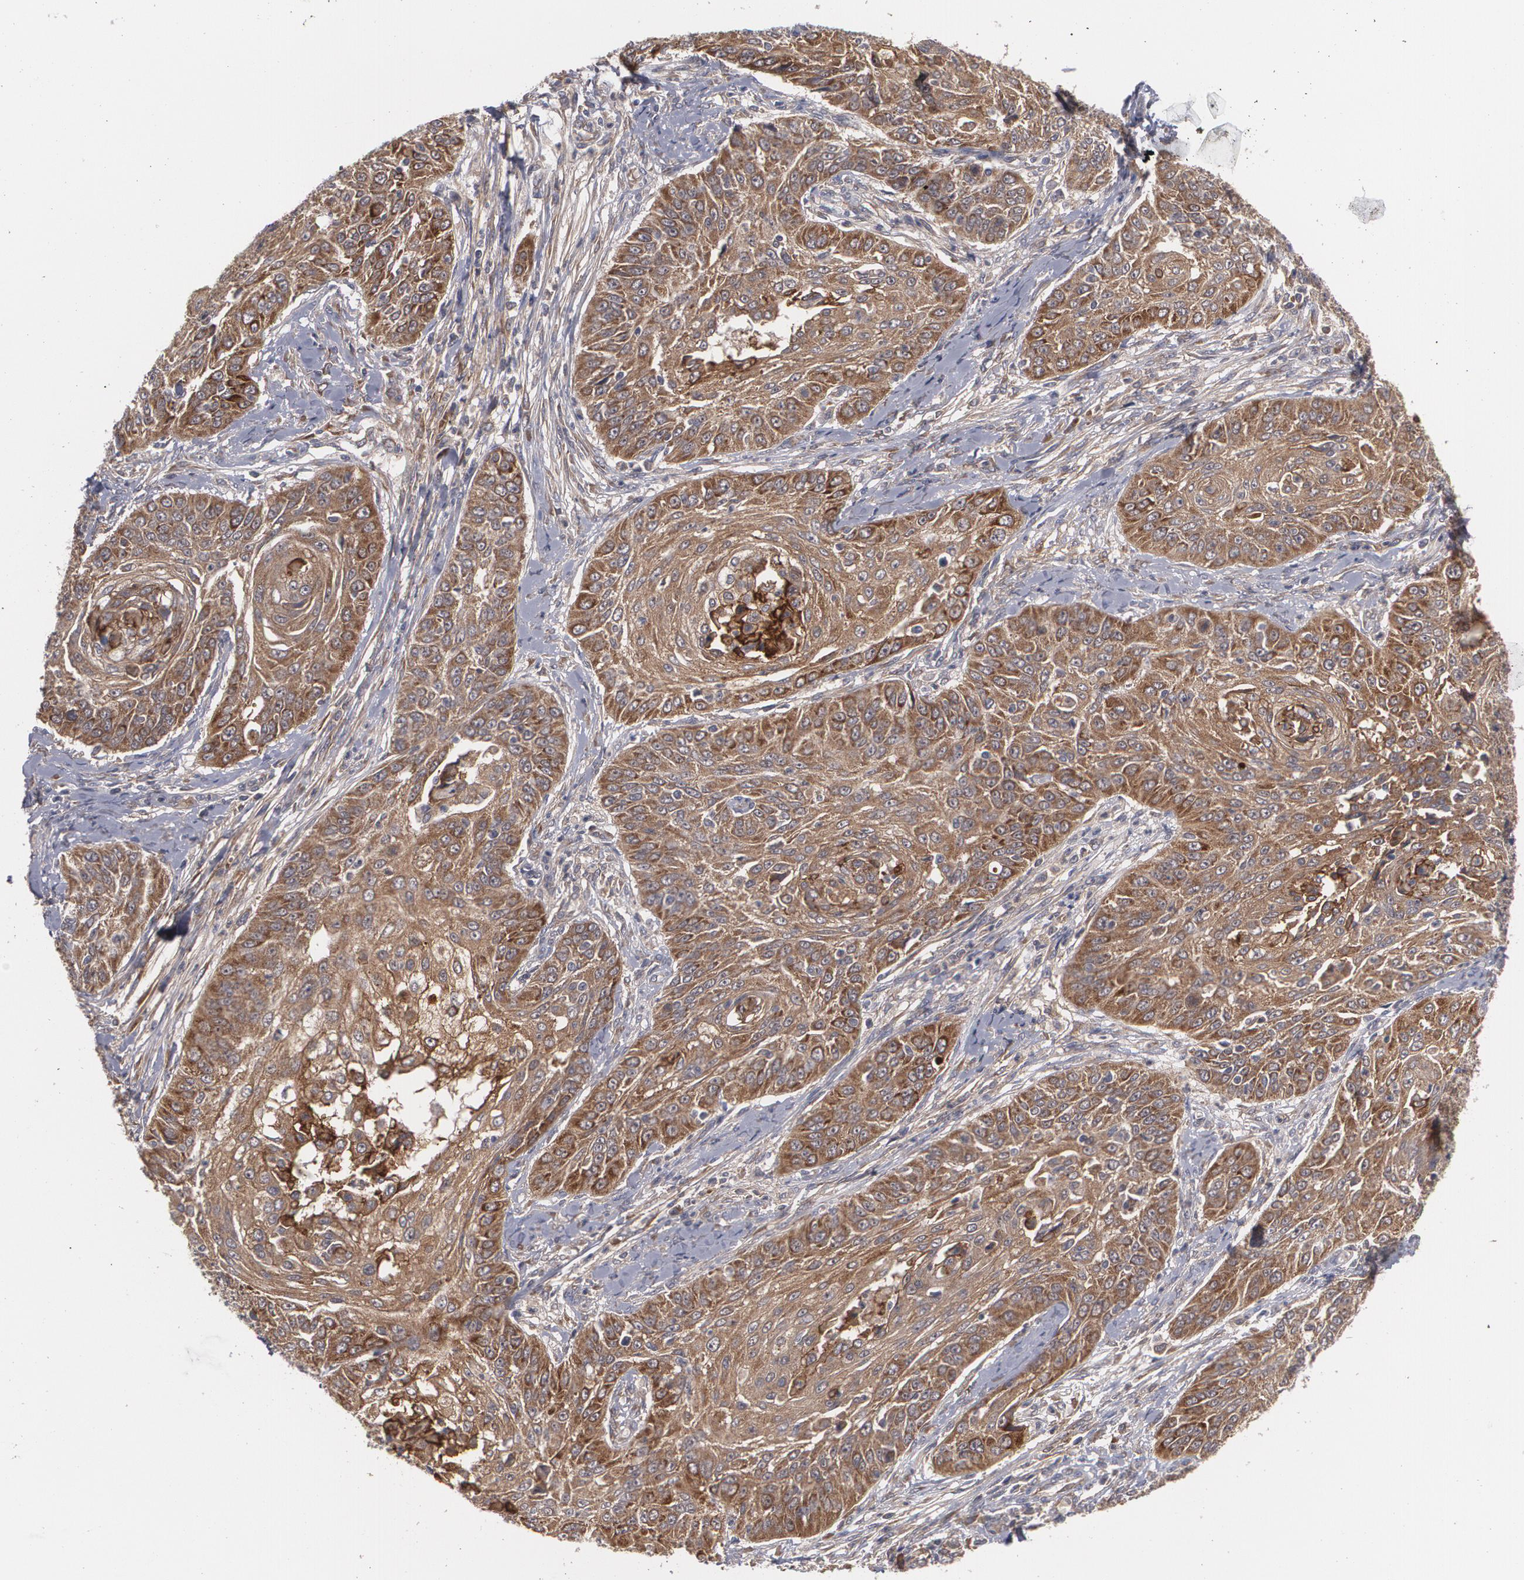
{"staining": {"intensity": "moderate", "quantity": ">75%", "location": "cytoplasmic/membranous"}, "tissue": "cervical cancer", "cell_type": "Tumor cells", "image_type": "cancer", "snomed": [{"axis": "morphology", "description": "Squamous cell carcinoma, NOS"}, {"axis": "topography", "description": "Cervix"}], "caption": "Brown immunohistochemical staining in human squamous cell carcinoma (cervical) exhibits moderate cytoplasmic/membranous positivity in about >75% of tumor cells.", "gene": "BMP6", "patient": {"sex": "female", "age": 64}}